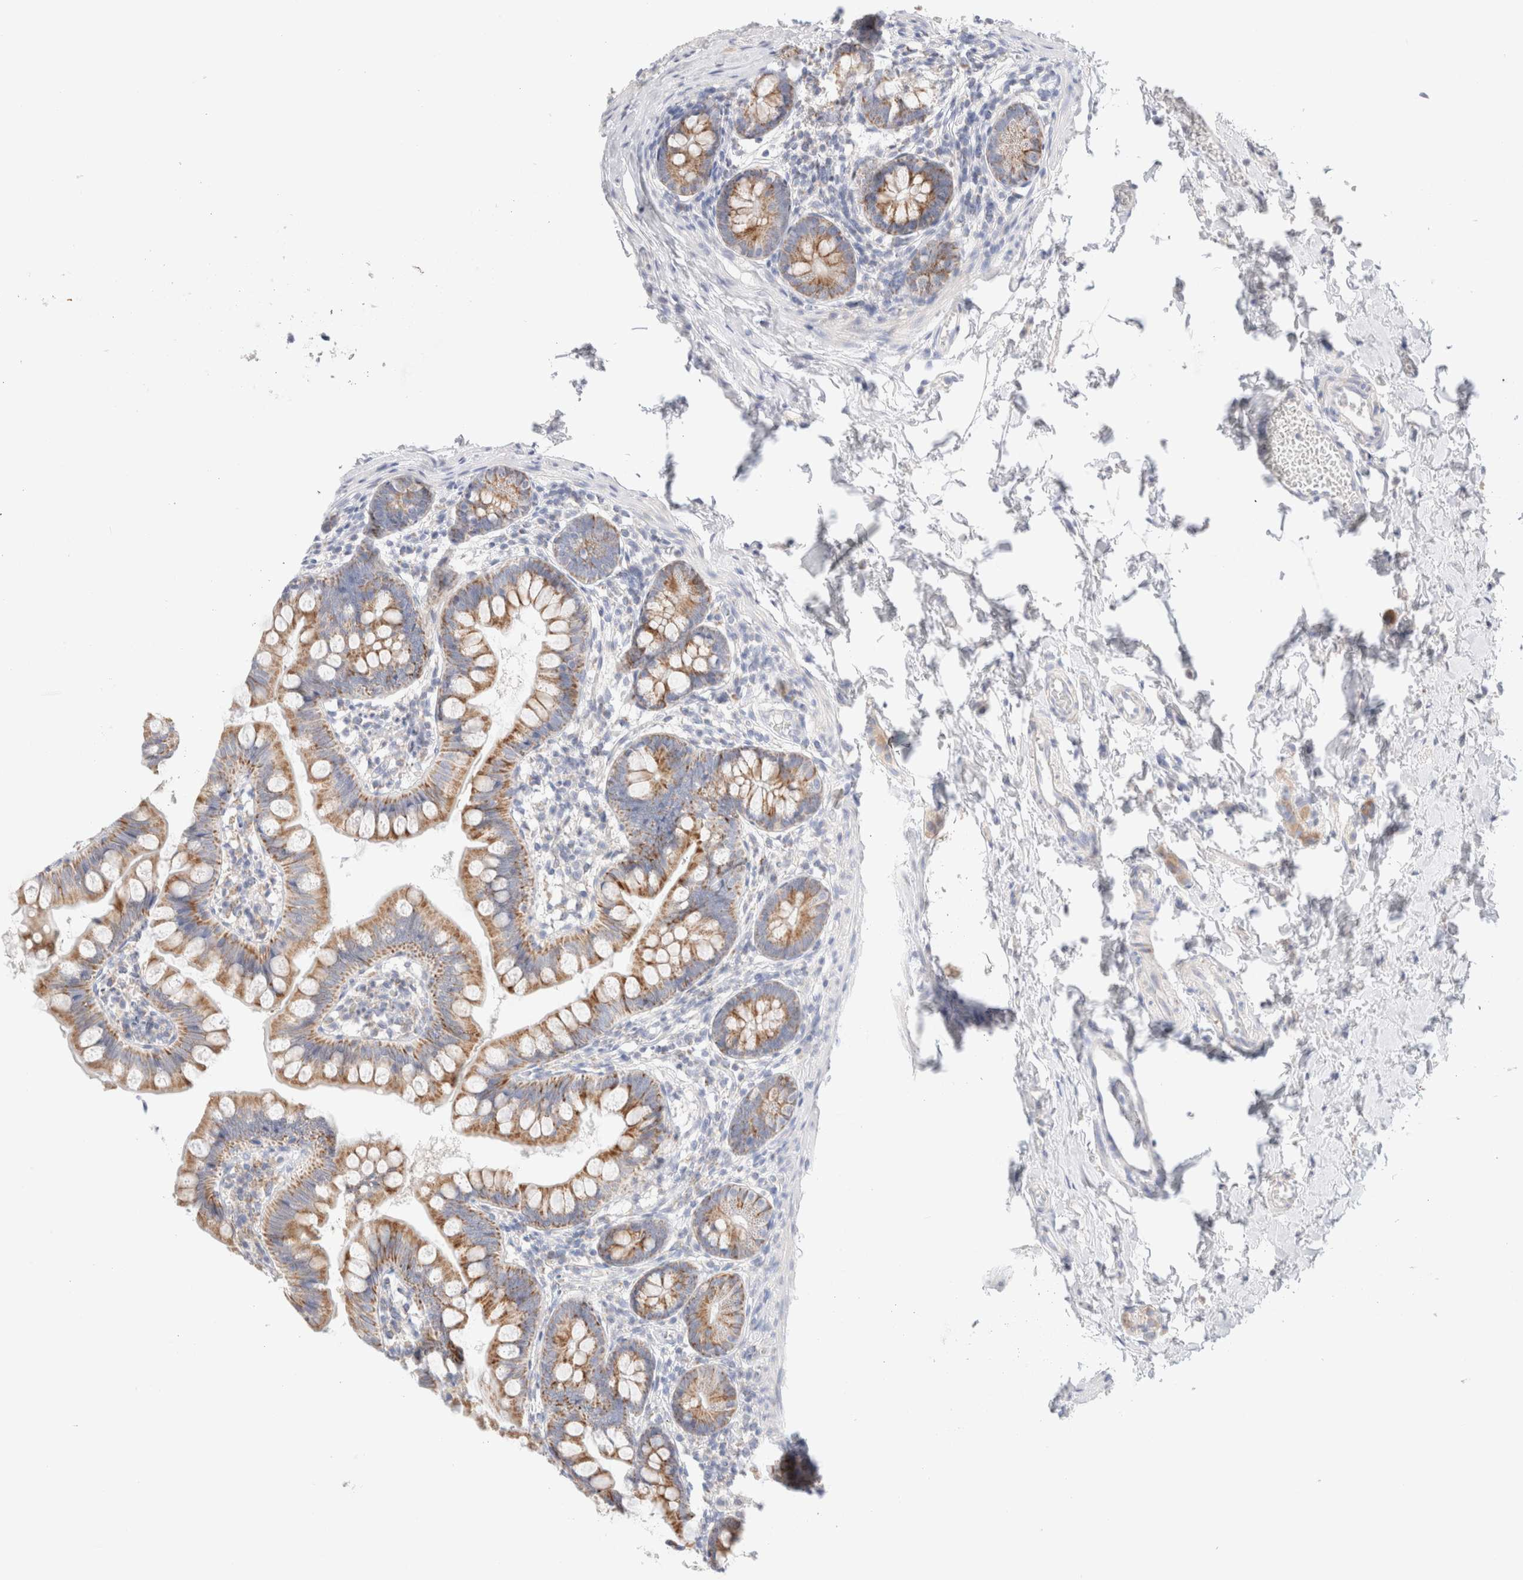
{"staining": {"intensity": "moderate", "quantity": ">75%", "location": "cytoplasmic/membranous"}, "tissue": "small intestine", "cell_type": "Glandular cells", "image_type": "normal", "snomed": [{"axis": "morphology", "description": "Normal tissue, NOS"}, {"axis": "topography", "description": "Small intestine"}], "caption": "Immunohistochemistry (IHC) photomicrograph of benign small intestine: human small intestine stained using immunohistochemistry (IHC) displays medium levels of moderate protein expression localized specifically in the cytoplasmic/membranous of glandular cells, appearing as a cytoplasmic/membranous brown color.", "gene": "ATP6V1C1", "patient": {"sex": "male", "age": 7}}